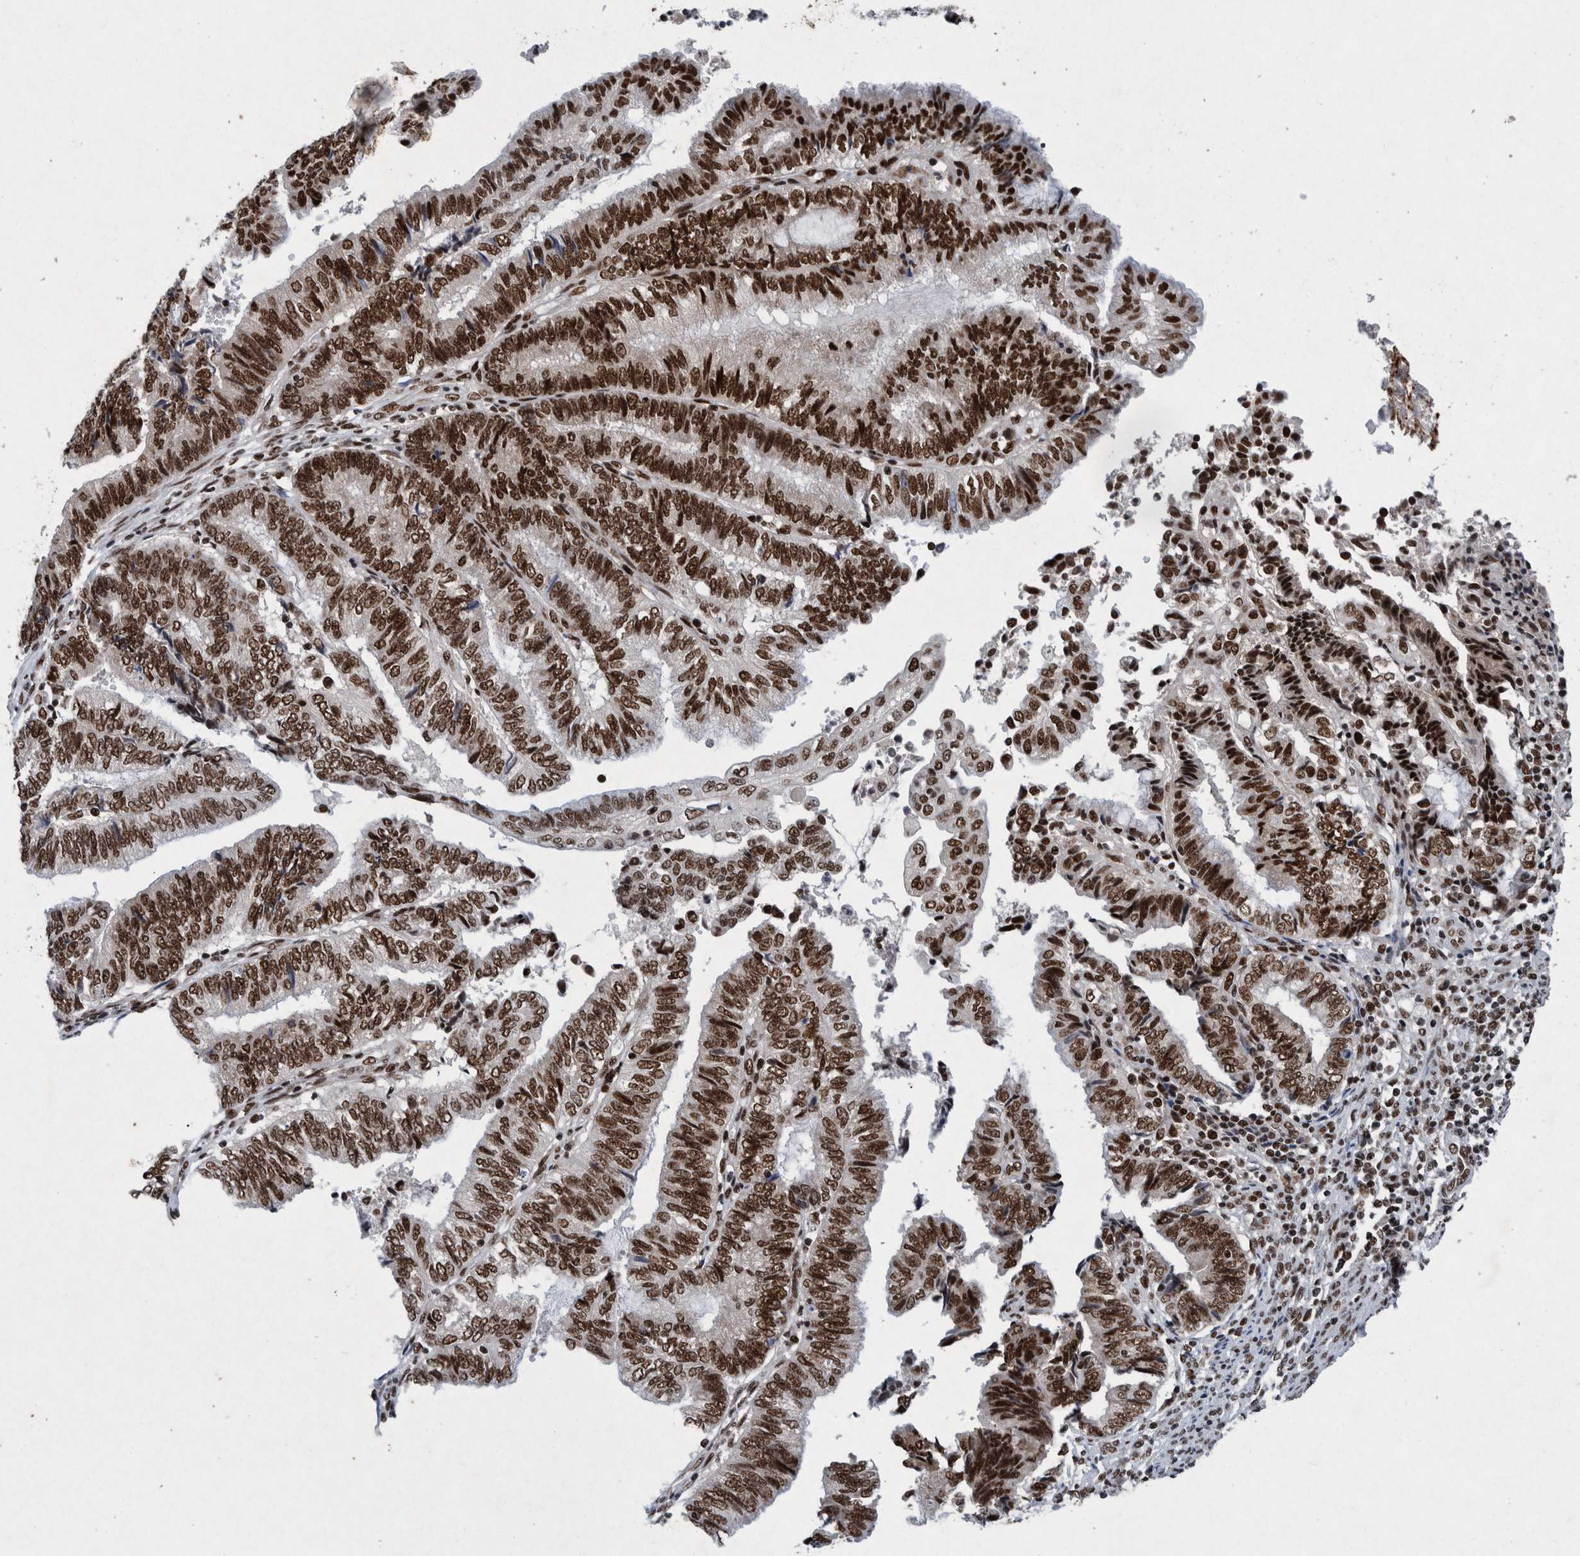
{"staining": {"intensity": "strong", "quantity": ">75%", "location": "nuclear"}, "tissue": "endometrial cancer", "cell_type": "Tumor cells", "image_type": "cancer", "snomed": [{"axis": "morphology", "description": "Adenocarcinoma, NOS"}, {"axis": "topography", "description": "Uterus"}, {"axis": "topography", "description": "Endometrium"}], "caption": "A high-resolution photomicrograph shows immunohistochemistry (IHC) staining of endometrial cancer (adenocarcinoma), which exhibits strong nuclear staining in about >75% of tumor cells.", "gene": "TAF10", "patient": {"sex": "female", "age": 70}}